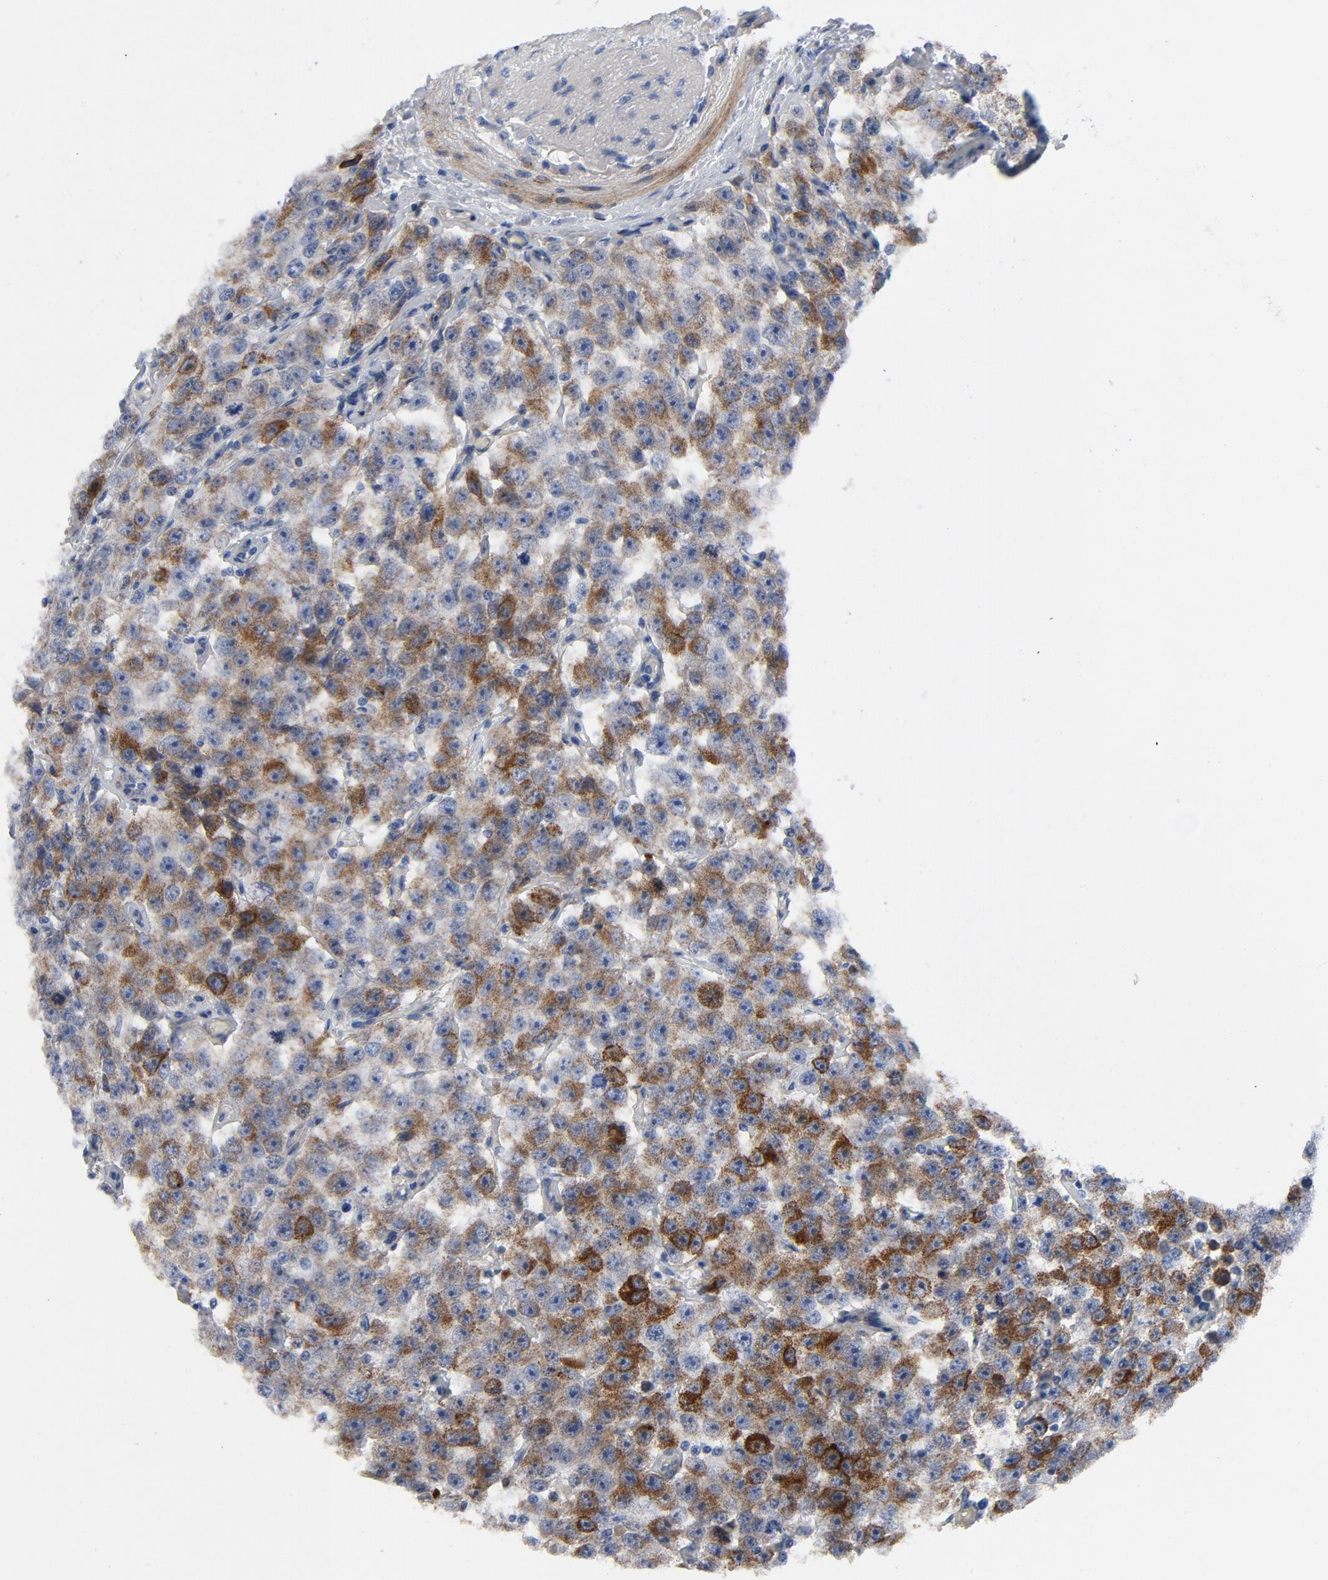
{"staining": {"intensity": "strong", "quantity": "25%-75%", "location": "cytoplasmic/membranous"}, "tissue": "testis cancer", "cell_type": "Tumor cells", "image_type": "cancer", "snomed": [{"axis": "morphology", "description": "Seminoma, NOS"}, {"axis": "topography", "description": "Testis"}], "caption": "The image reveals staining of testis cancer, revealing strong cytoplasmic/membranous protein positivity (brown color) within tumor cells.", "gene": "LAMC1", "patient": {"sex": "male", "age": 52}}